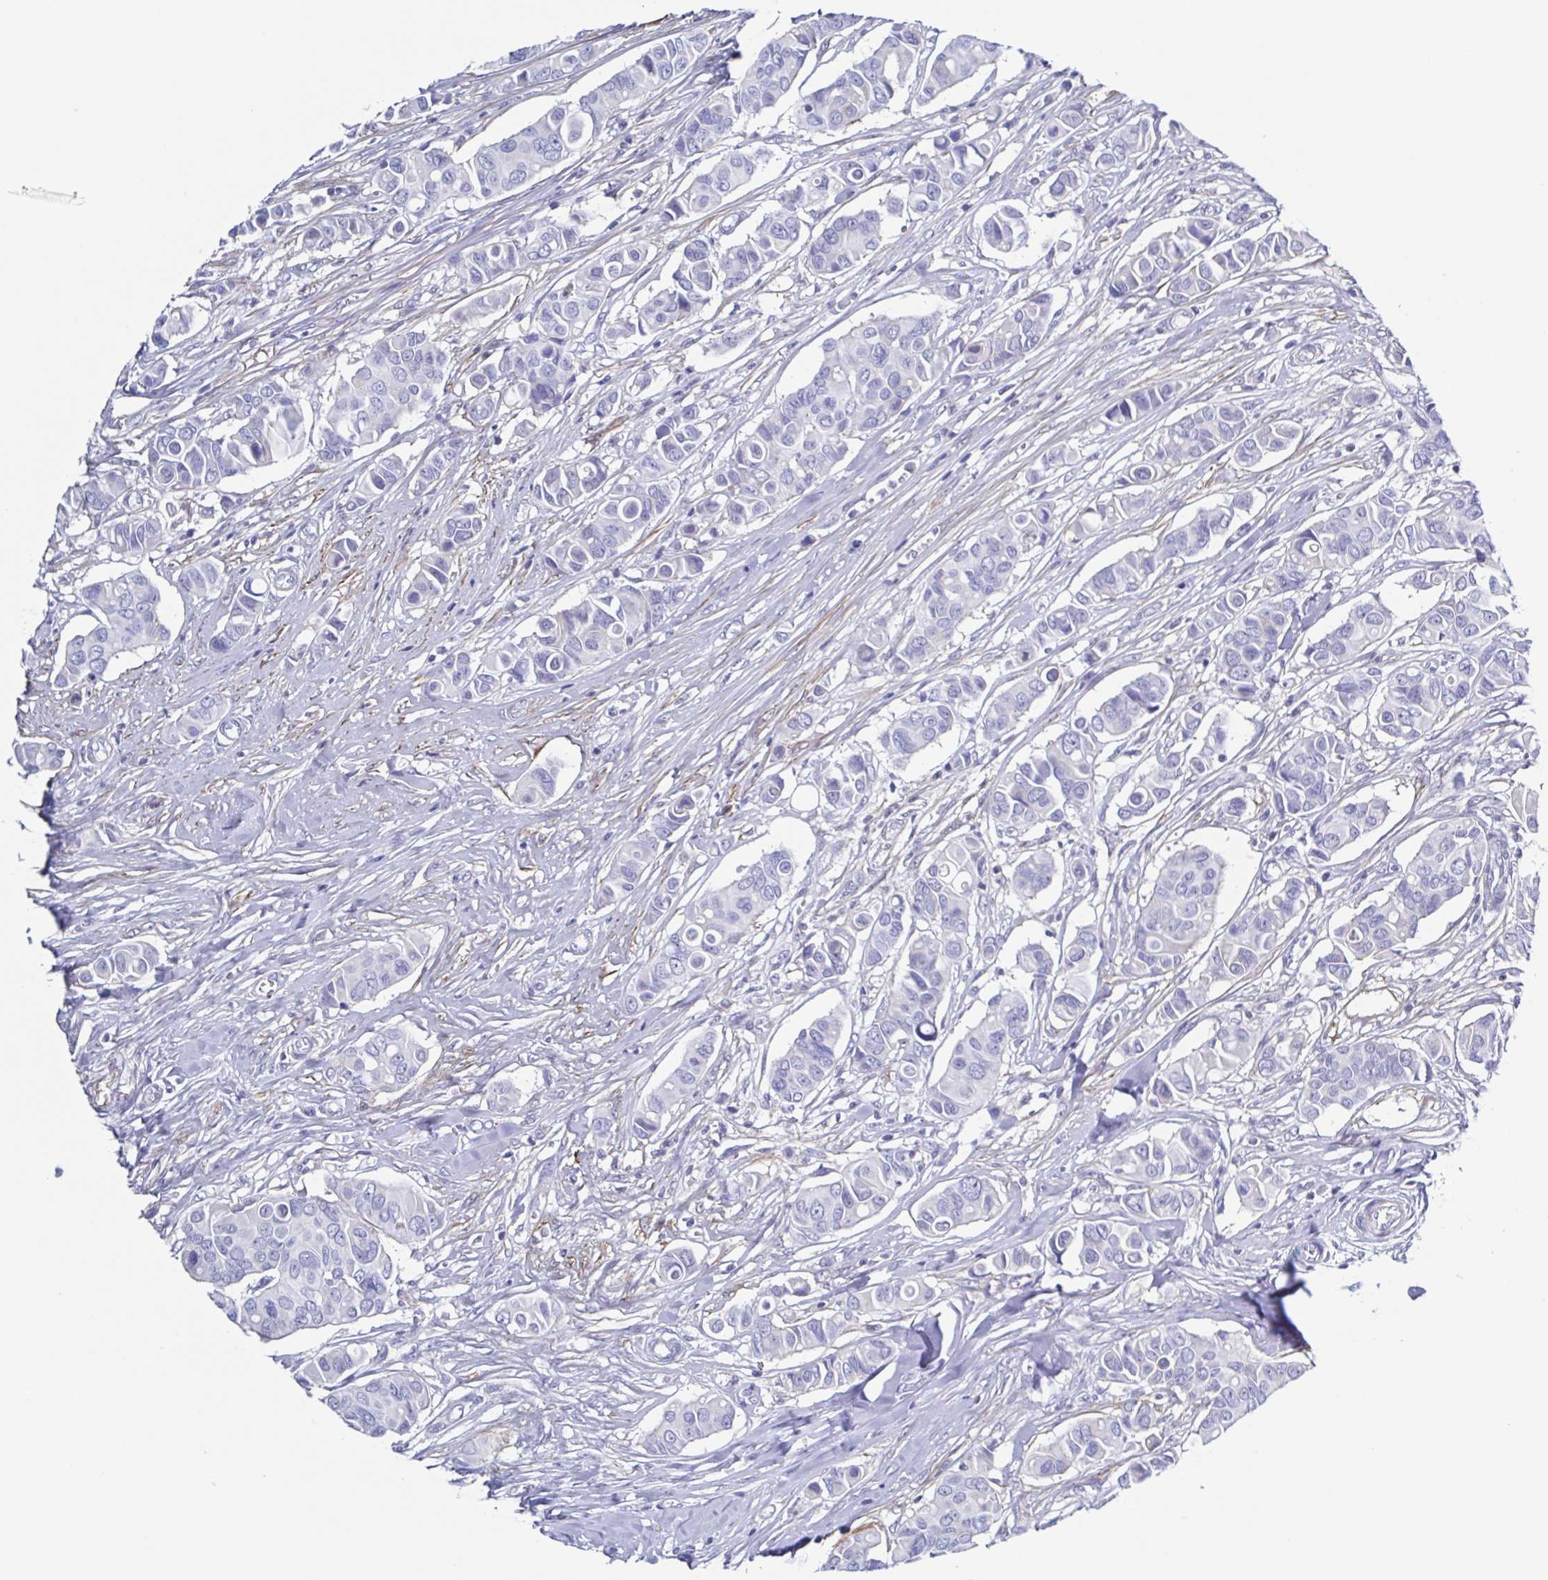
{"staining": {"intensity": "negative", "quantity": "none", "location": "none"}, "tissue": "breast cancer", "cell_type": "Tumor cells", "image_type": "cancer", "snomed": [{"axis": "morphology", "description": "Normal tissue, NOS"}, {"axis": "morphology", "description": "Duct carcinoma"}, {"axis": "topography", "description": "Skin"}, {"axis": "topography", "description": "Breast"}], "caption": "DAB (3,3'-diaminobenzidine) immunohistochemical staining of human breast infiltrating ductal carcinoma displays no significant positivity in tumor cells.", "gene": "PBOV1", "patient": {"sex": "female", "age": 54}}